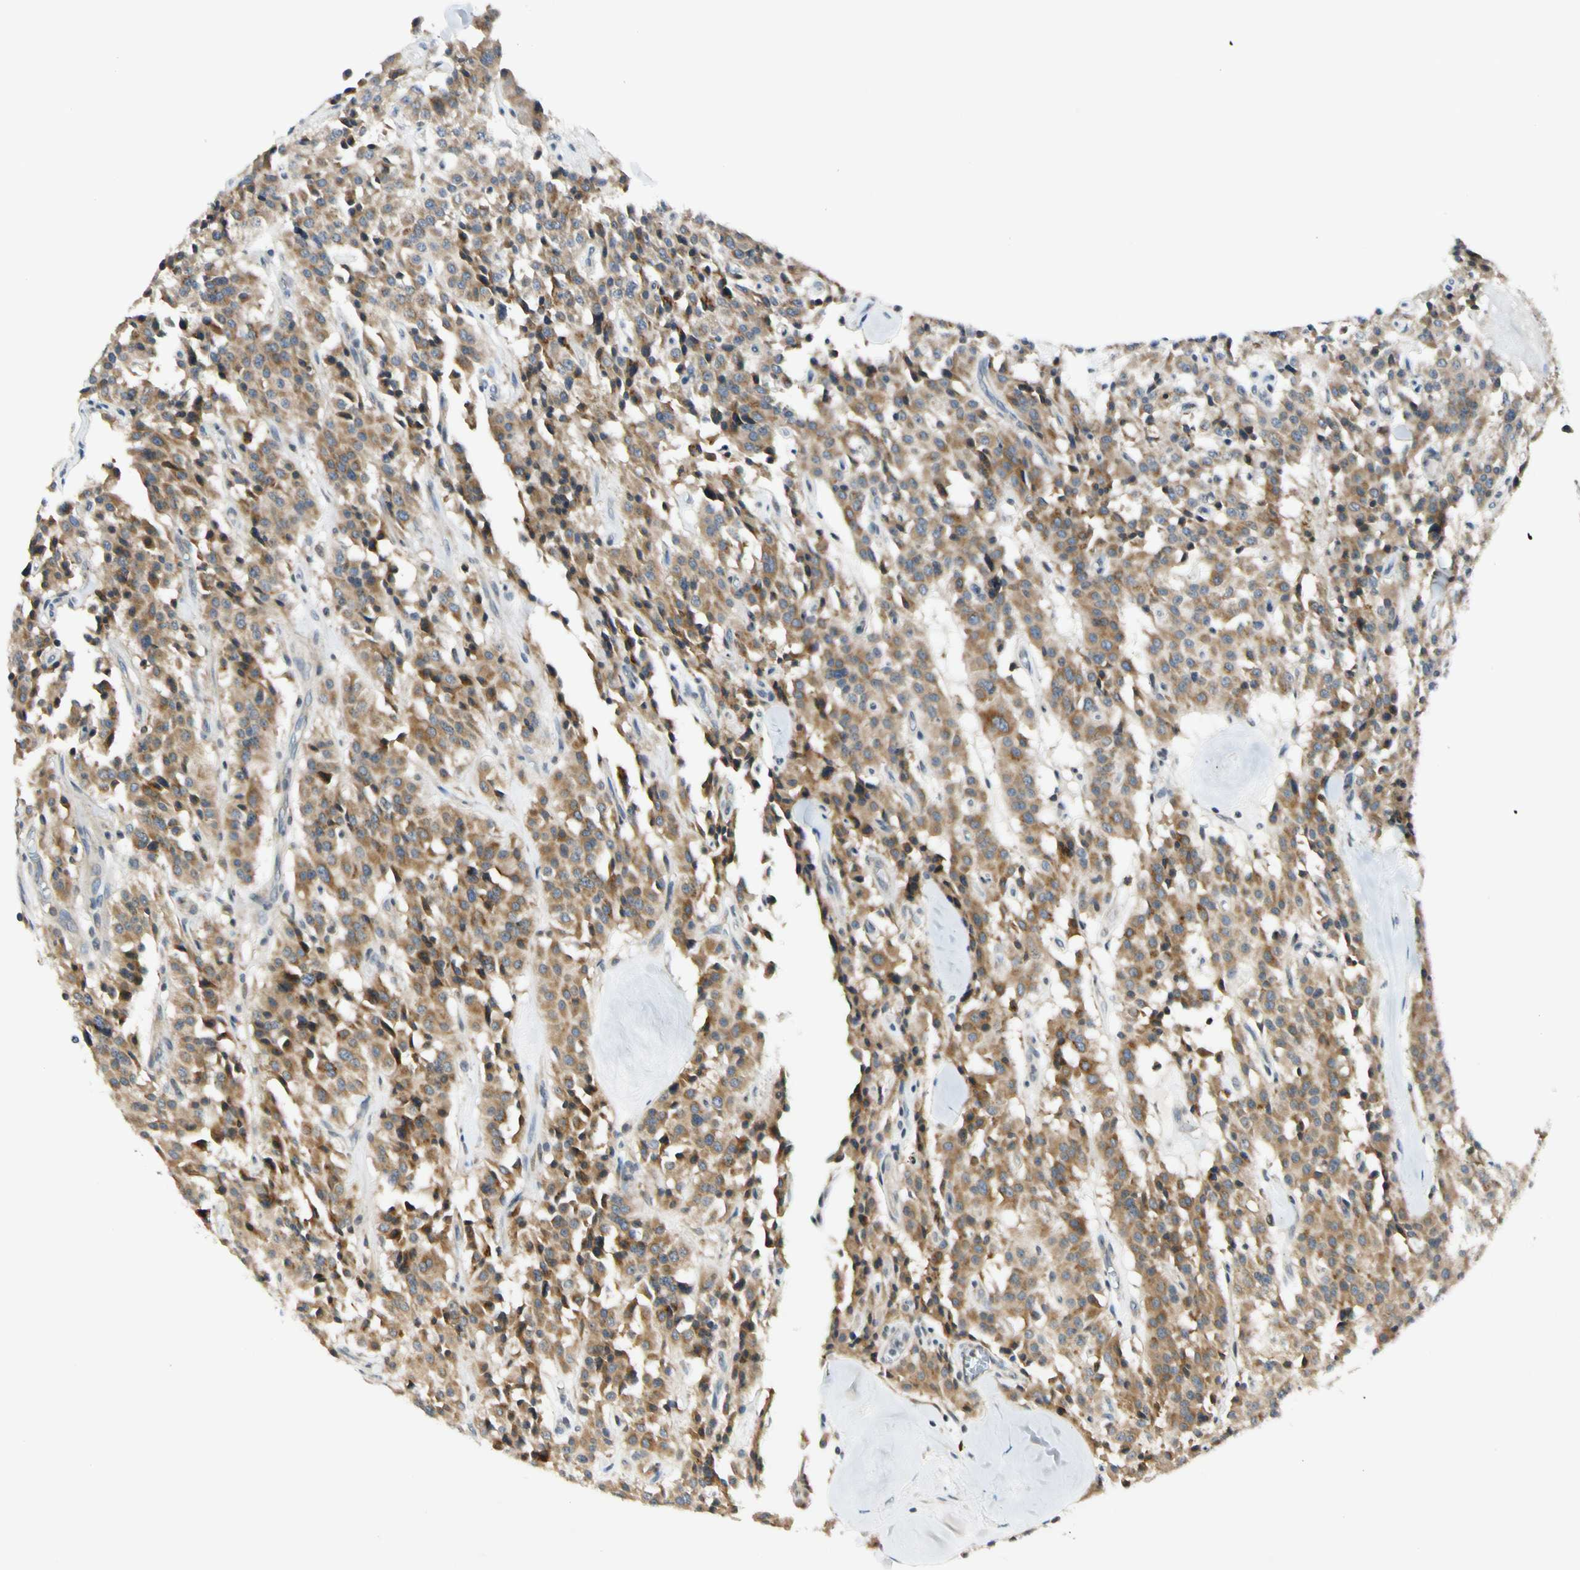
{"staining": {"intensity": "strong", "quantity": ">75%", "location": "cytoplasmic/membranous"}, "tissue": "carcinoid", "cell_type": "Tumor cells", "image_type": "cancer", "snomed": [{"axis": "morphology", "description": "Carcinoid, malignant, NOS"}, {"axis": "topography", "description": "Lung"}], "caption": "This is an image of immunohistochemistry (IHC) staining of carcinoid (malignant), which shows strong expression in the cytoplasmic/membranous of tumor cells.", "gene": "RPS6KB2", "patient": {"sex": "male", "age": 30}}